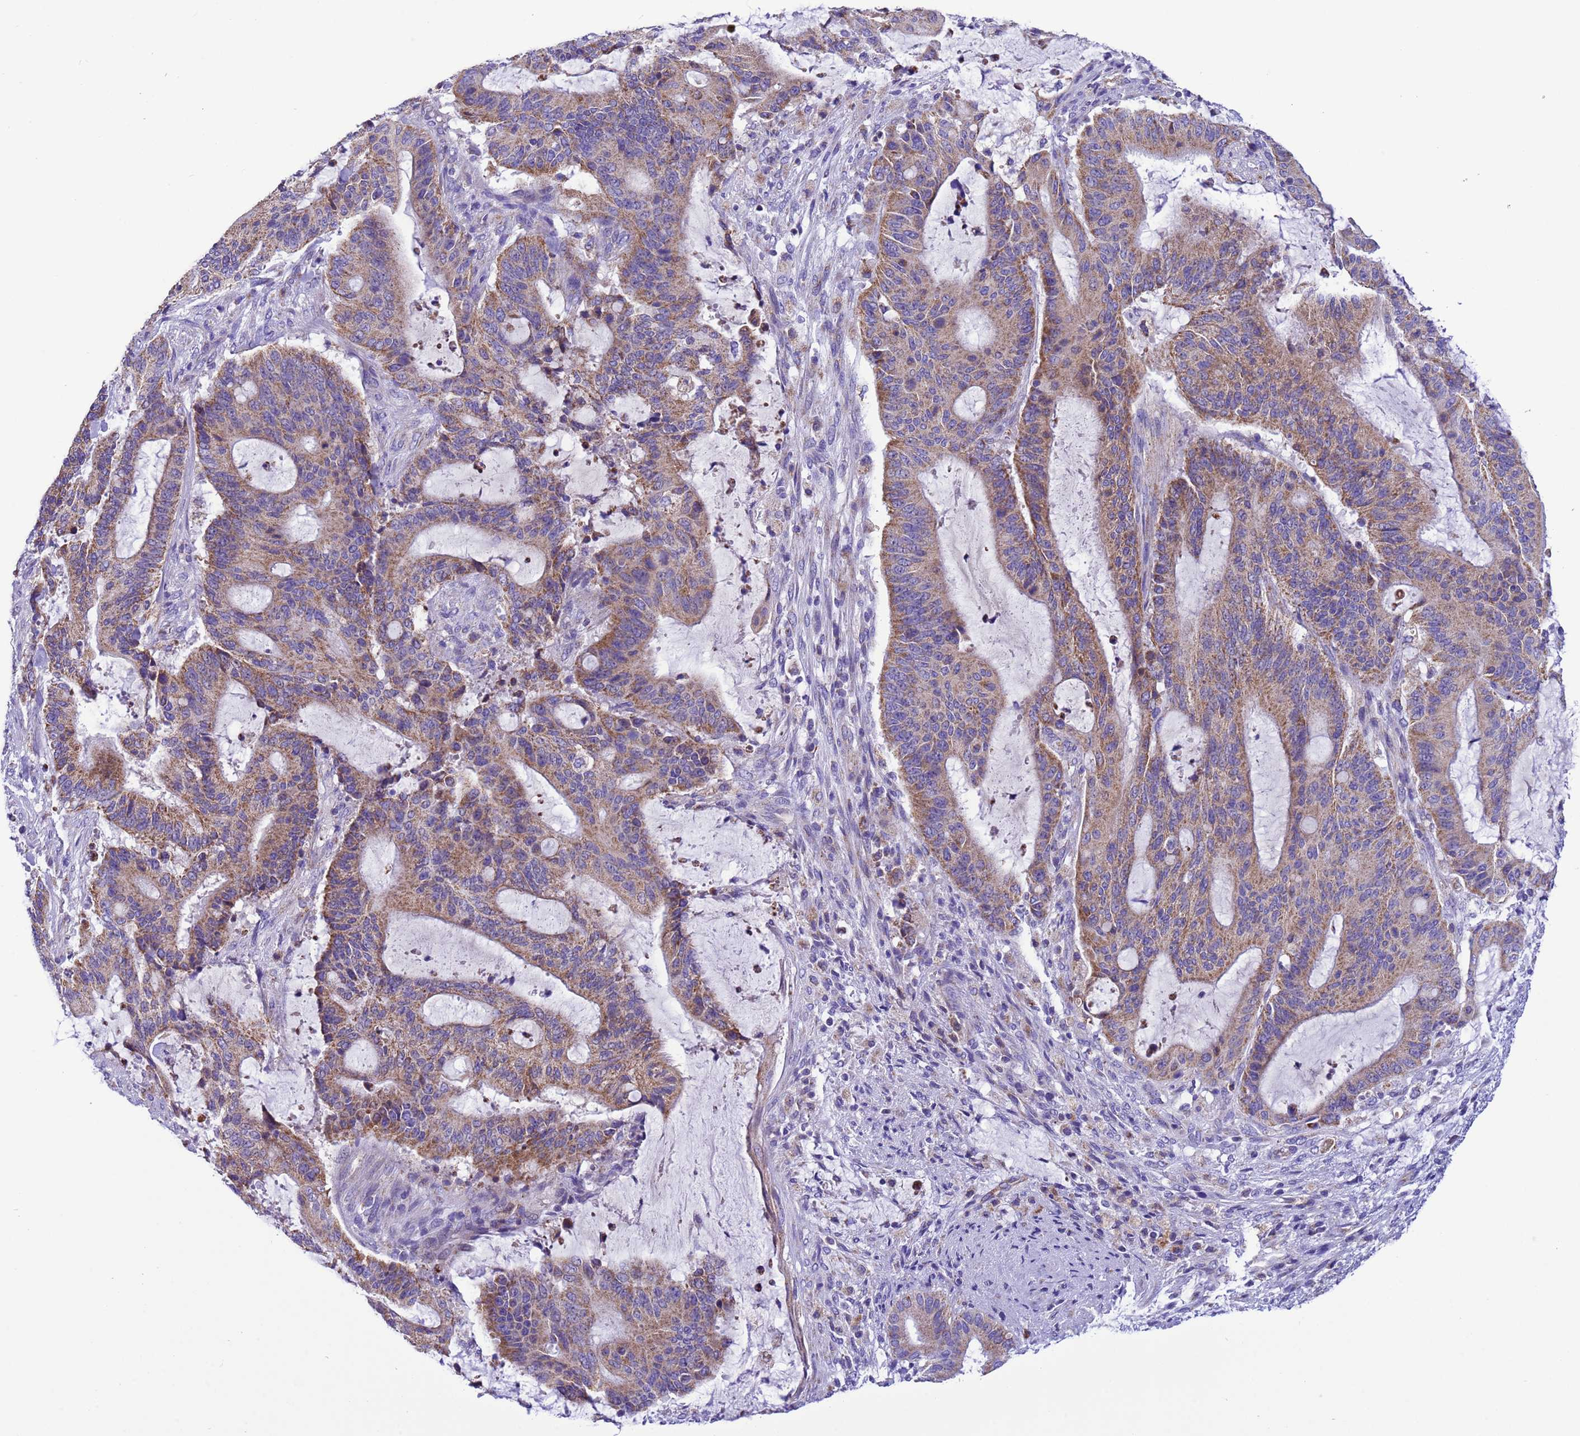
{"staining": {"intensity": "moderate", "quantity": ">75%", "location": "cytoplasmic/membranous"}, "tissue": "liver cancer", "cell_type": "Tumor cells", "image_type": "cancer", "snomed": [{"axis": "morphology", "description": "Normal tissue, NOS"}, {"axis": "morphology", "description": "Cholangiocarcinoma"}, {"axis": "topography", "description": "Liver"}, {"axis": "topography", "description": "Peripheral nerve tissue"}], "caption": "High-power microscopy captured an immunohistochemistry histopathology image of liver cholangiocarcinoma, revealing moderate cytoplasmic/membranous expression in about >75% of tumor cells. The protein is stained brown, and the nuclei are stained in blue (DAB IHC with brightfield microscopy, high magnification).", "gene": "CCDC191", "patient": {"sex": "female", "age": 73}}